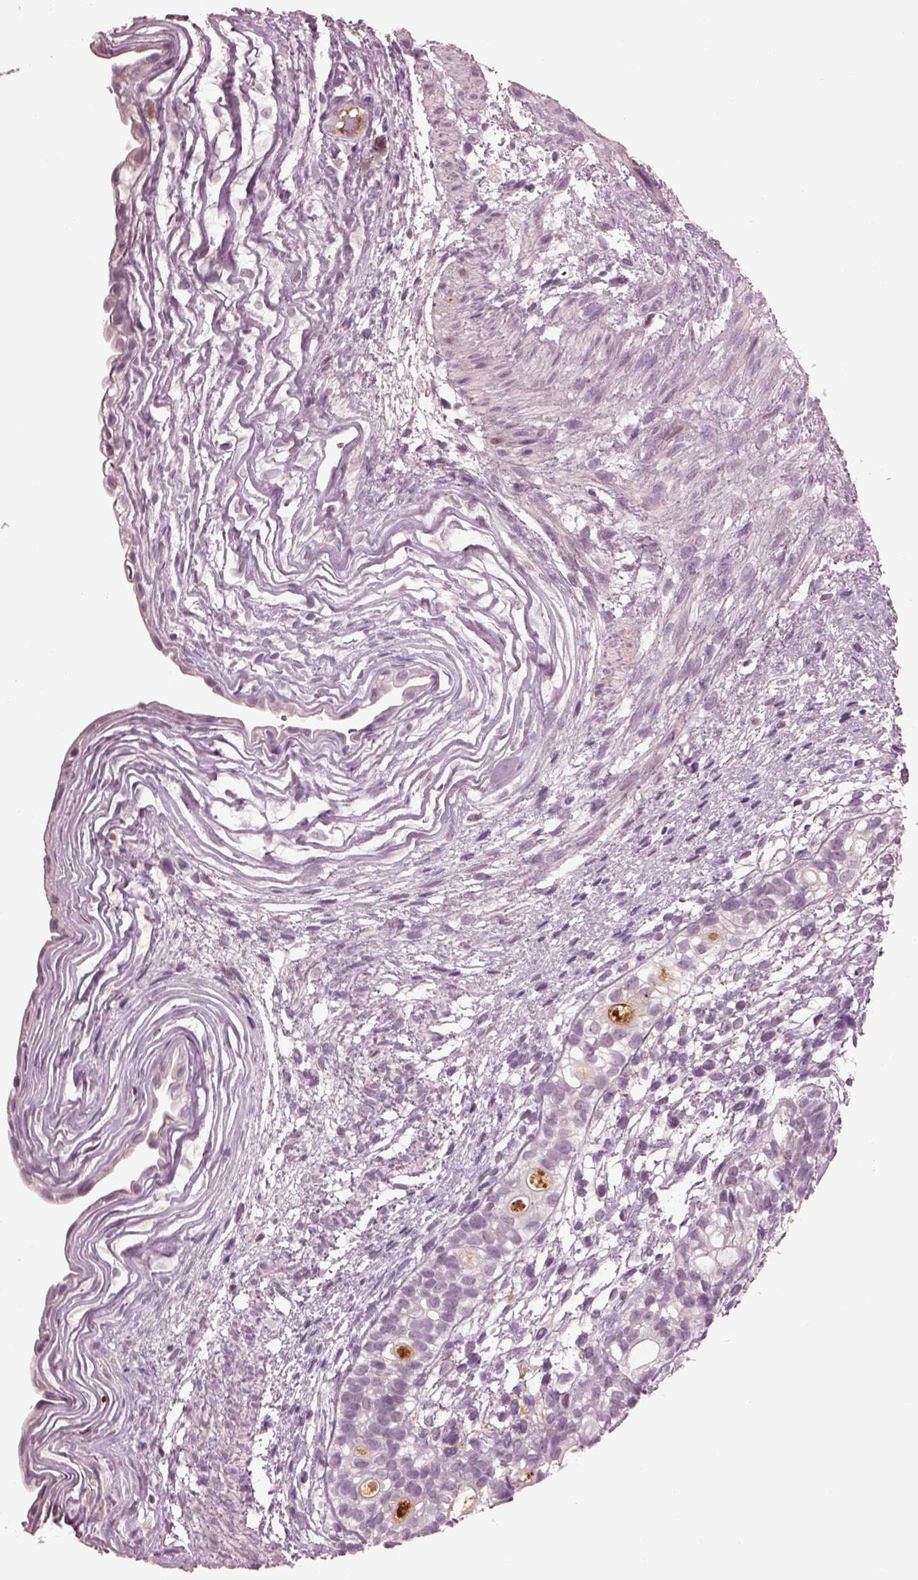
{"staining": {"intensity": "negative", "quantity": "none", "location": "none"}, "tissue": "testis cancer", "cell_type": "Tumor cells", "image_type": "cancer", "snomed": [{"axis": "morphology", "description": "Normal tissue, NOS"}, {"axis": "morphology", "description": "Carcinoma, Embryonal, NOS"}, {"axis": "topography", "description": "Testis"}, {"axis": "topography", "description": "Epididymis"}], "caption": "A high-resolution micrograph shows immunohistochemistry (IHC) staining of embryonal carcinoma (testis), which shows no significant positivity in tumor cells. The staining is performed using DAB (3,3'-diaminobenzidine) brown chromogen with nuclei counter-stained in using hematoxylin.", "gene": "KCNA2", "patient": {"sex": "male", "age": 24}}